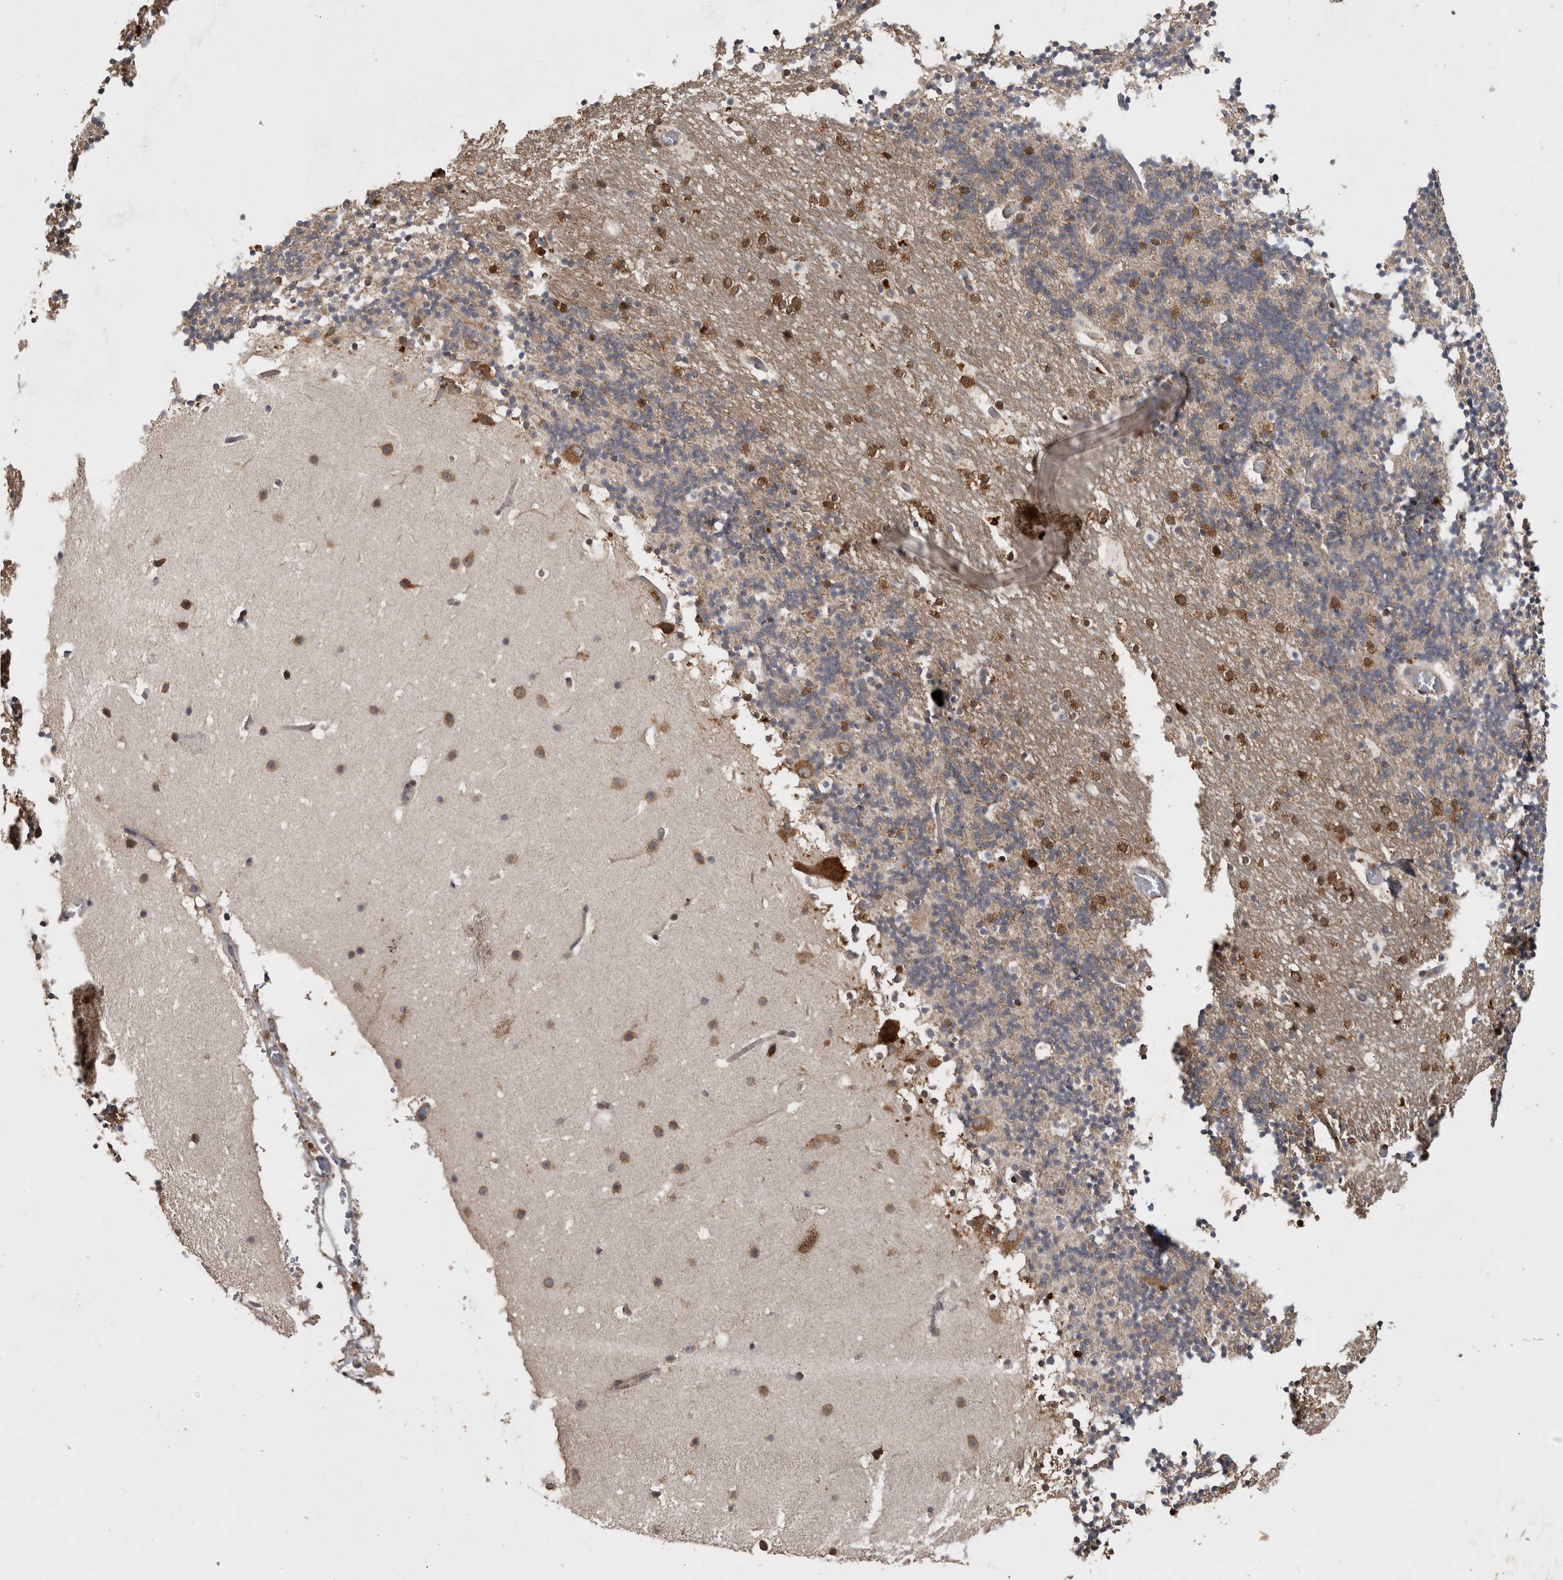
{"staining": {"intensity": "weak", "quantity": "<25%", "location": "cytoplasmic/membranous"}, "tissue": "cerebellum", "cell_type": "Cells in granular layer", "image_type": "normal", "snomed": [{"axis": "morphology", "description": "Normal tissue, NOS"}, {"axis": "topography", "description": "Cerebellum"}], "caption": "Image shows no protein positivity in cells in granular layer of normal cerebellum.", "gene": "ATXN2", "patient": {"sex": "male", "age": 57}}